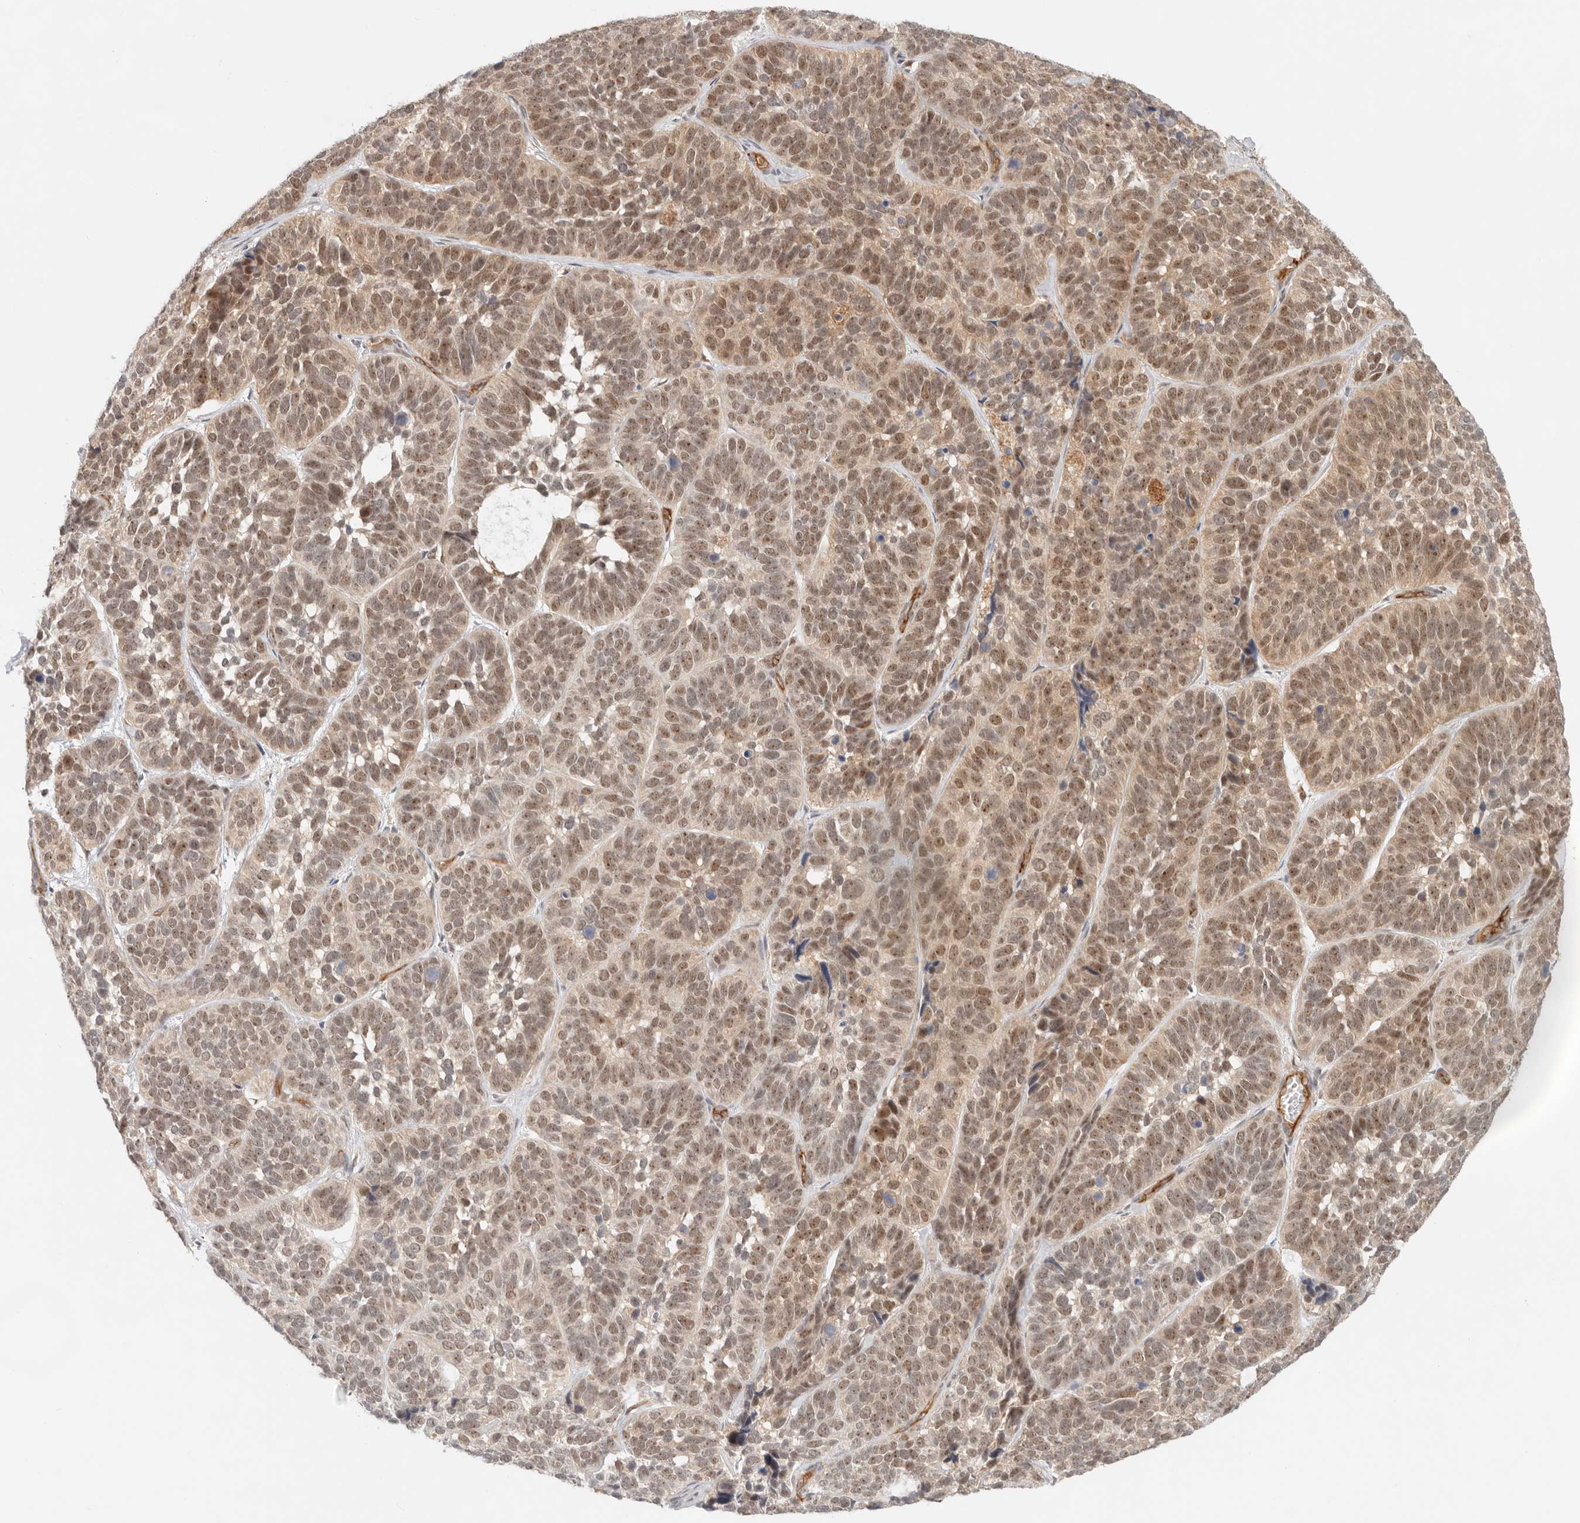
{"staining": {"intensity": "moderate", "quantity": ">75%", "location": "nuclear"}, "tissue": "skin cancer", "cell_type": "Tumor cells", "image_type": "cancer", "snomed": [{"axis": "morphology", "description": "Basal cell carcinoma"}, {"axis": "topography", "description": "Skin"}], "caption": "The image shows immunohistochemical staining of skin basal cell carcinoma. There is moderate nuclear staining is appreciated in approximately >75% of tumor cells.", "gene": "HEXD", "patient": {"sex": "male", "age": 62}}